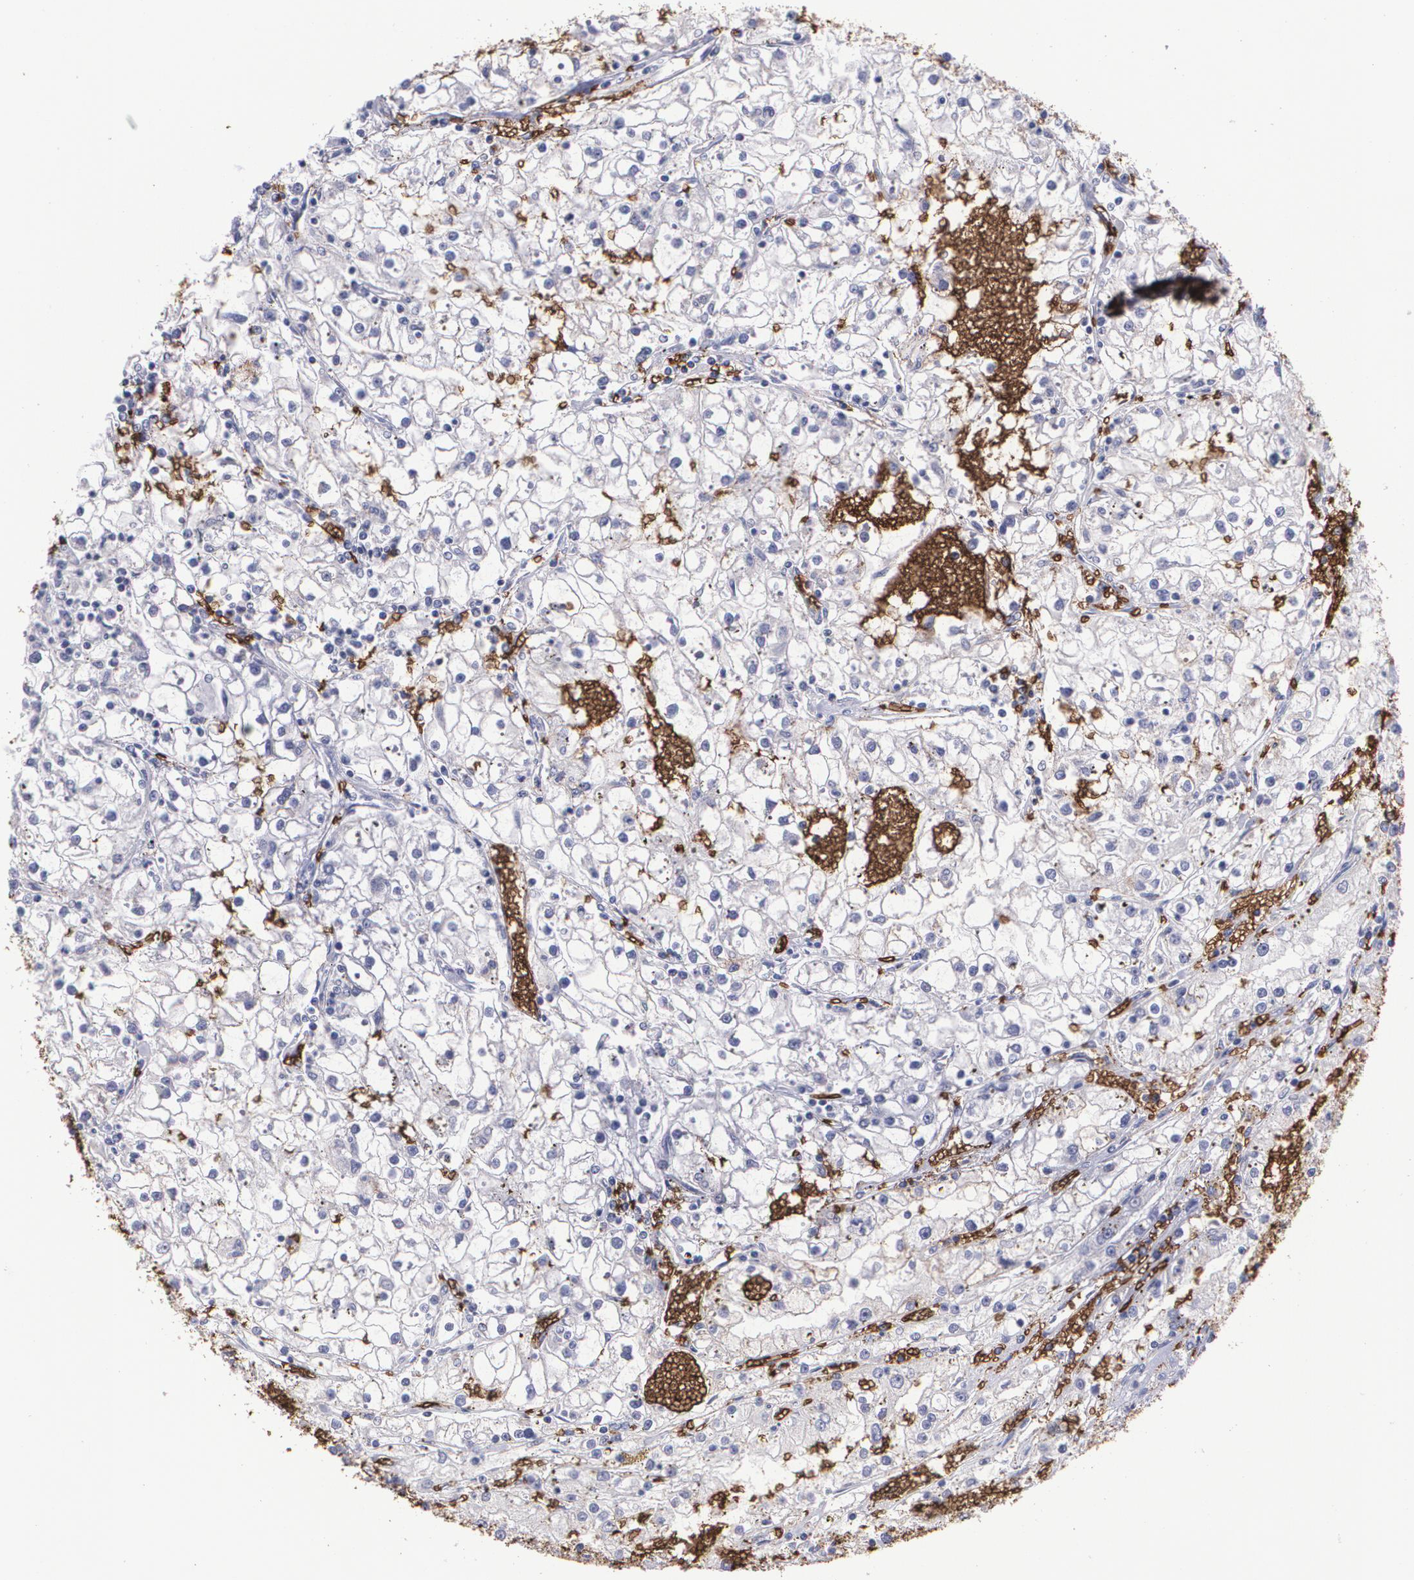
{"staining": {"intensity": "weak", "quantity": "<25%", "location": "cytoplasmic/membranous"}, "tissue": "renal cancer", "cell_type": "Tumor cells", "image_type": "cancer", "snomed": [{"axis": "morphology", "description": "Adenocarcinoma, NOS"}, {"axis": "topography", "description": "Kidney"}], "caption": "Renal cancer was stained to show a protein in brown. There is no significant expression in tumor cells.", "gene": "SLC2A1", "patient": {"sex": "male", "age": 56}}